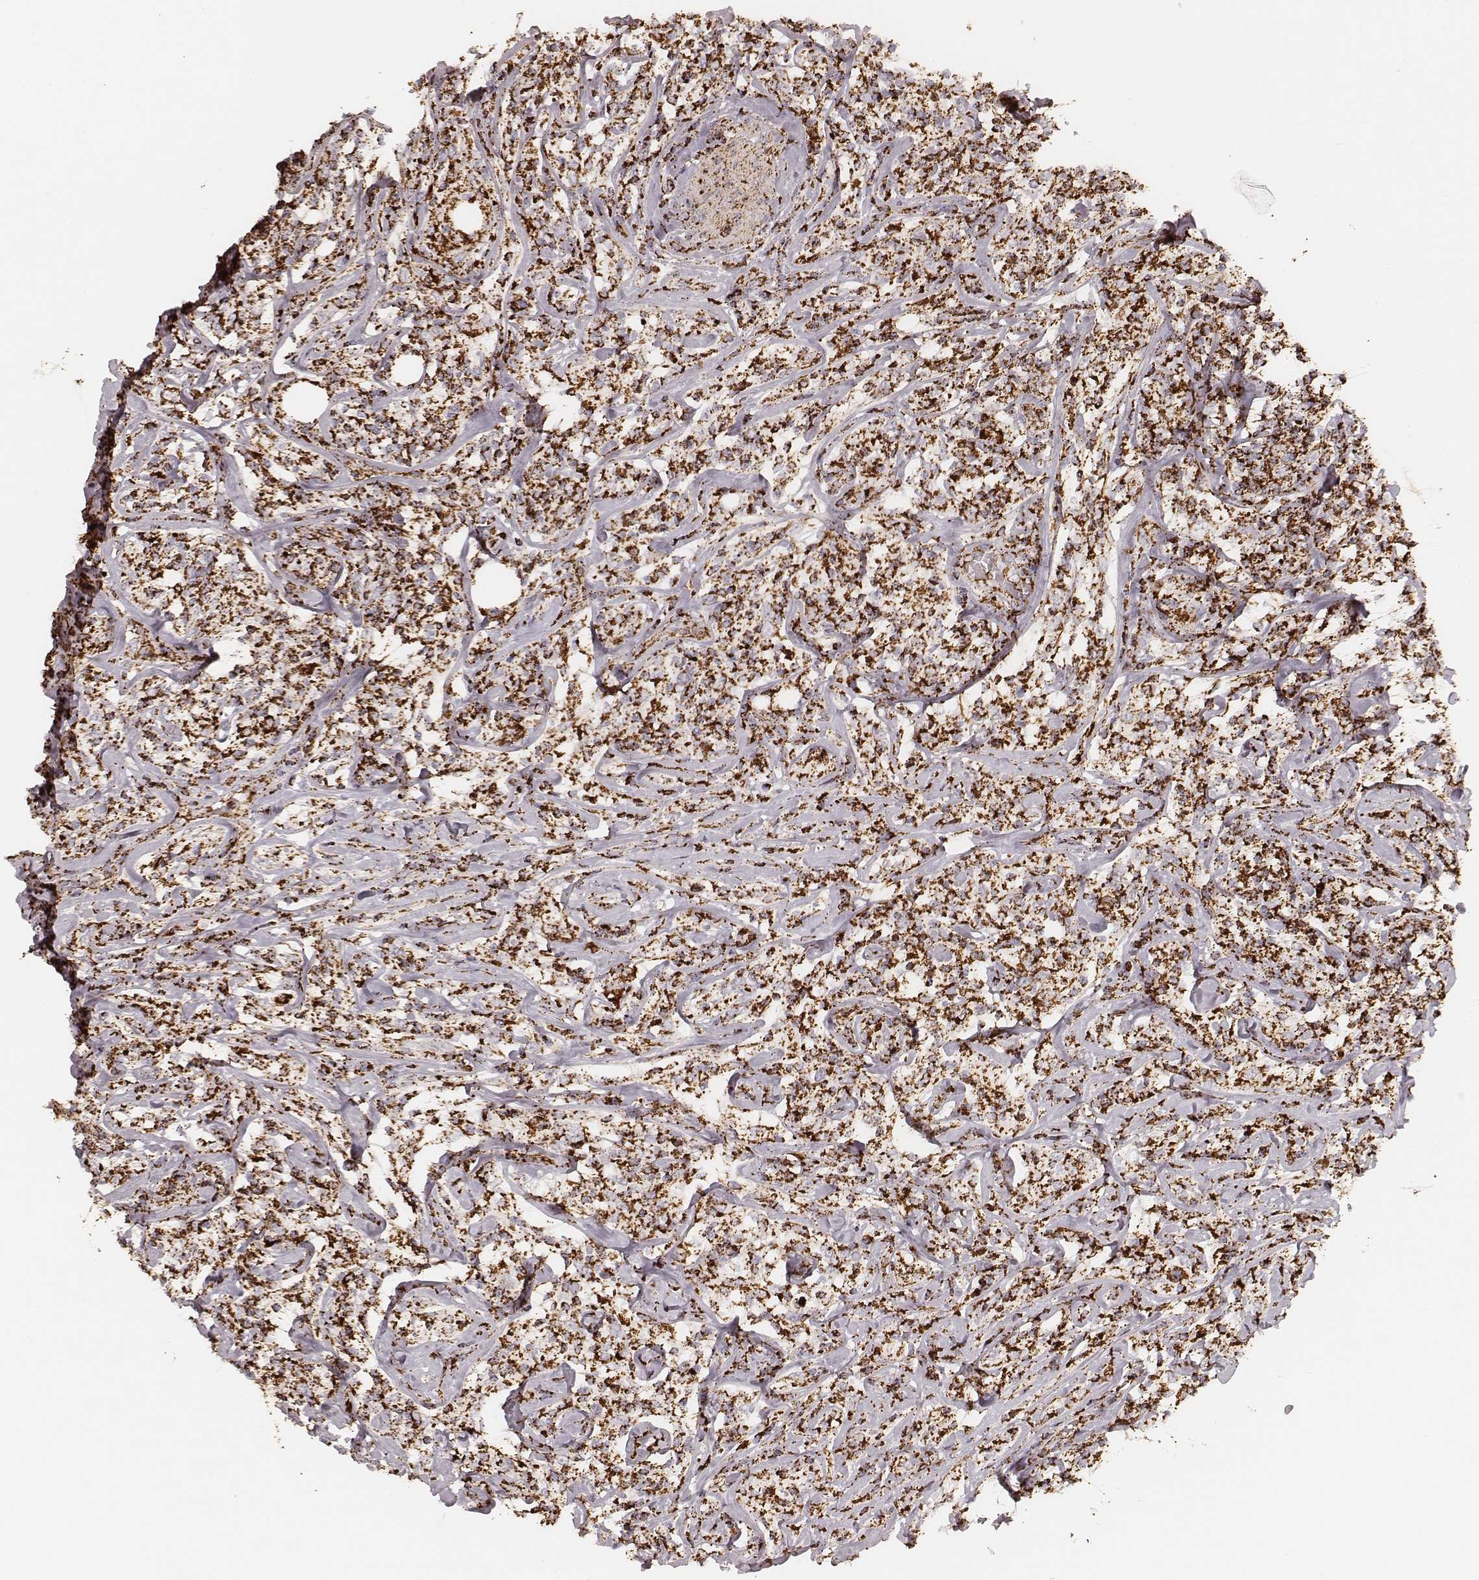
{"staining": {"intensity": "strong", "quantity": ">75%", "location": "cytoplasmic/membranous"}, "tissue": "lymphoma", "cell_type": "Tumor cells", "image_type": "cancer", "snomed": [{"axis": "morphology", "description": "Malignant lymphoma, non-Hodgkin's type, High grade"}, {"axis": "topography", "description": "Lymph node"}], "caption": "Immunohistochemical staining of malignant lymphoma, non-Hodgkin's type (high-grade) exhibits strong cytoplasmic/membranous protein staining in approximately >75% of tumor cells. (DAB (3,3'-diaminobenzidine) = brown stain, brightfield microscopy at high magnification).", "gene": "CS", "patient": {"sex": "female", "age": 84}}